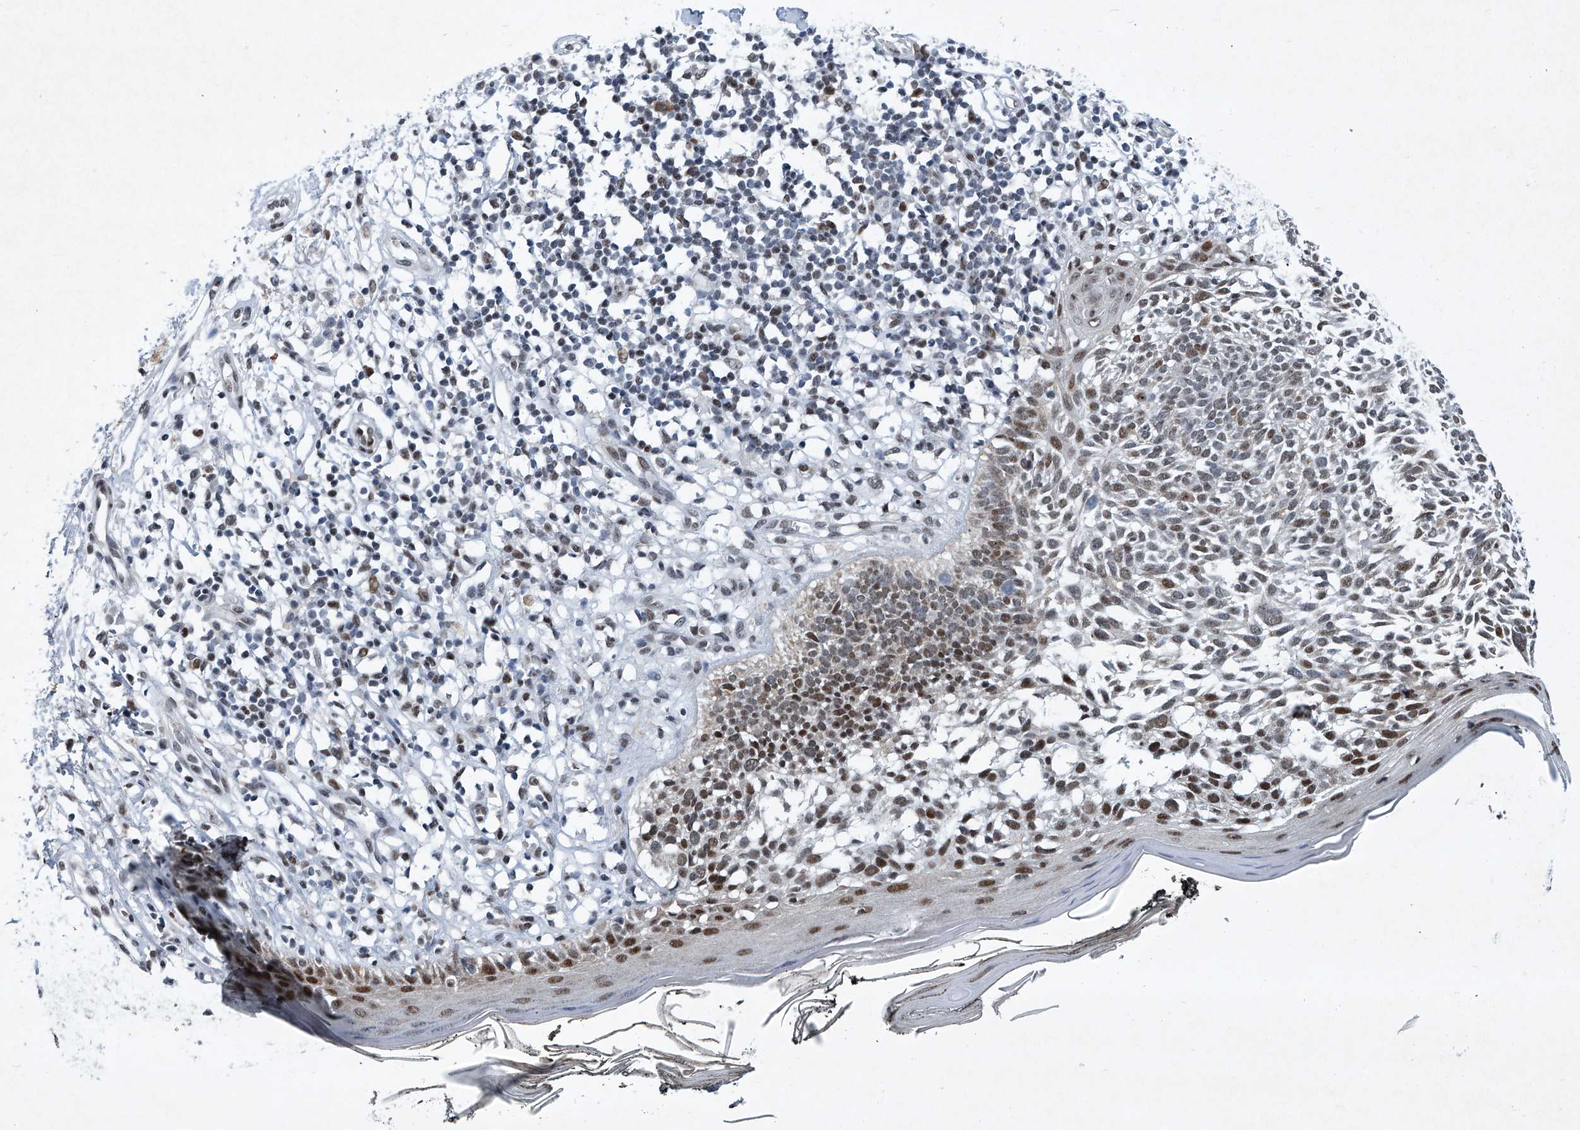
{"staining": {"intensity": "moderate", "quantity": "25%-75%", "location": "nuclear"}, "tissue": "skin cancer", "cell_type": "Tumor cells", "image_type": "cancer", "snomed": [{"axis": "morphology", "description": "Basal cell carcinoma"}, {"axis": "topography", "description": "Skin"}], "caption": "Immunohistochemistry (IHC) histopathology image of skin cancer (basal cell carcinoma) stained for a protein (brown), which shows medium levels of moderate nuclear expression in approximately 25%-75% of tumor cells.", "gene": "TFDP1", "patient": {"sex": "female", "age": 64}}